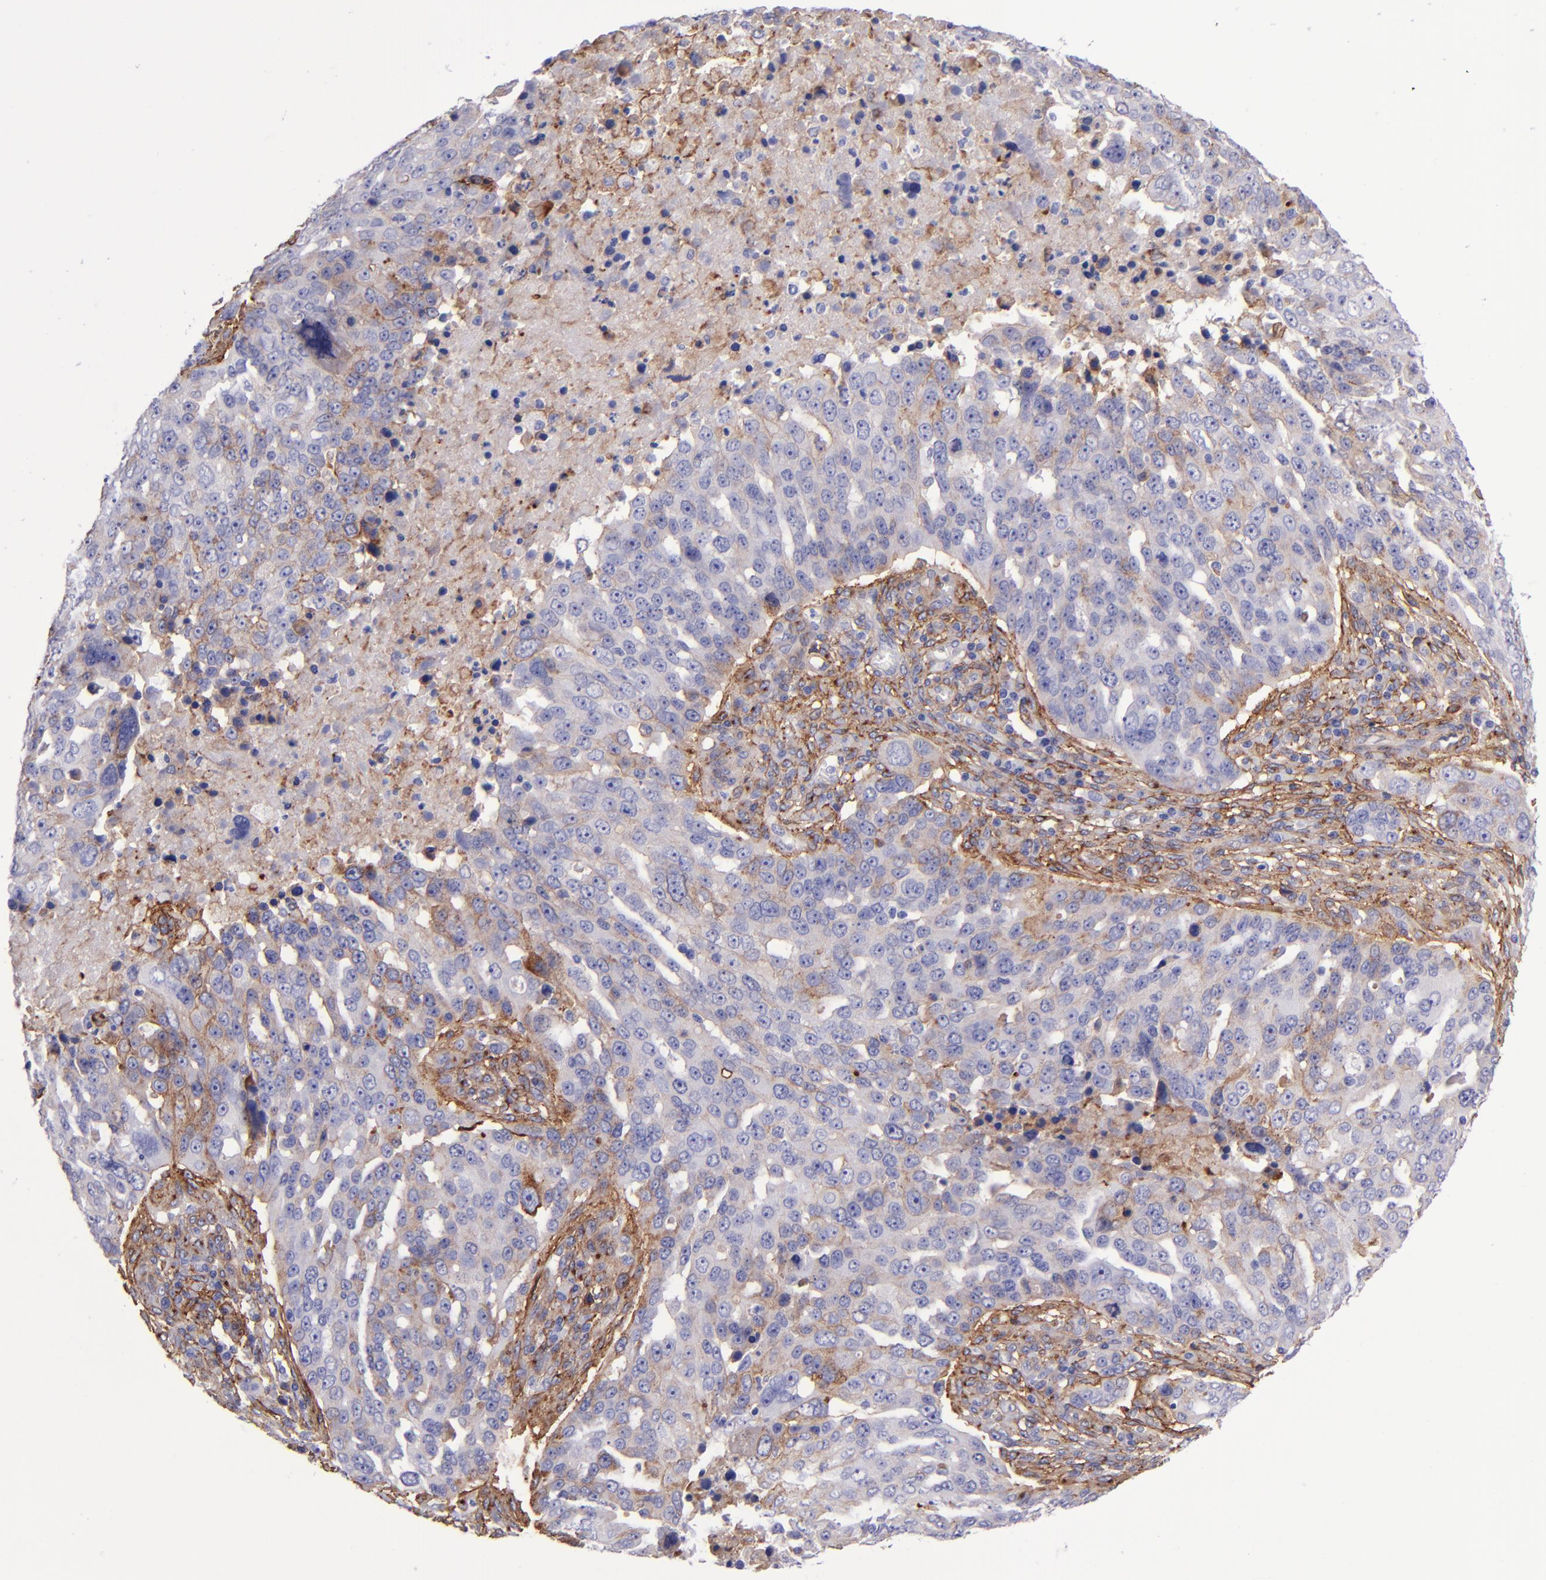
{"staining": {"intensity": "moderate", "quantity": "<25%", "location": "cytoplasmic/membranous"}, "tissue": "ovarian cancer", "cell_type": "Tumor cells", "image_type": "cancer", "snomed": [{"axis": "morphology", "description": "Carcinoma, endometroid"}, {"axis": "topography", "description": "Ovary"}], "caption": "Protein staining of ovarian cancer tissue reveals moderate cytoplasmic/membranous staining in about <25% of tumor cells. Nuclei are stained in blue.", "gene": "ITGAV", "patient": {"sex": "female", "age": 75}}